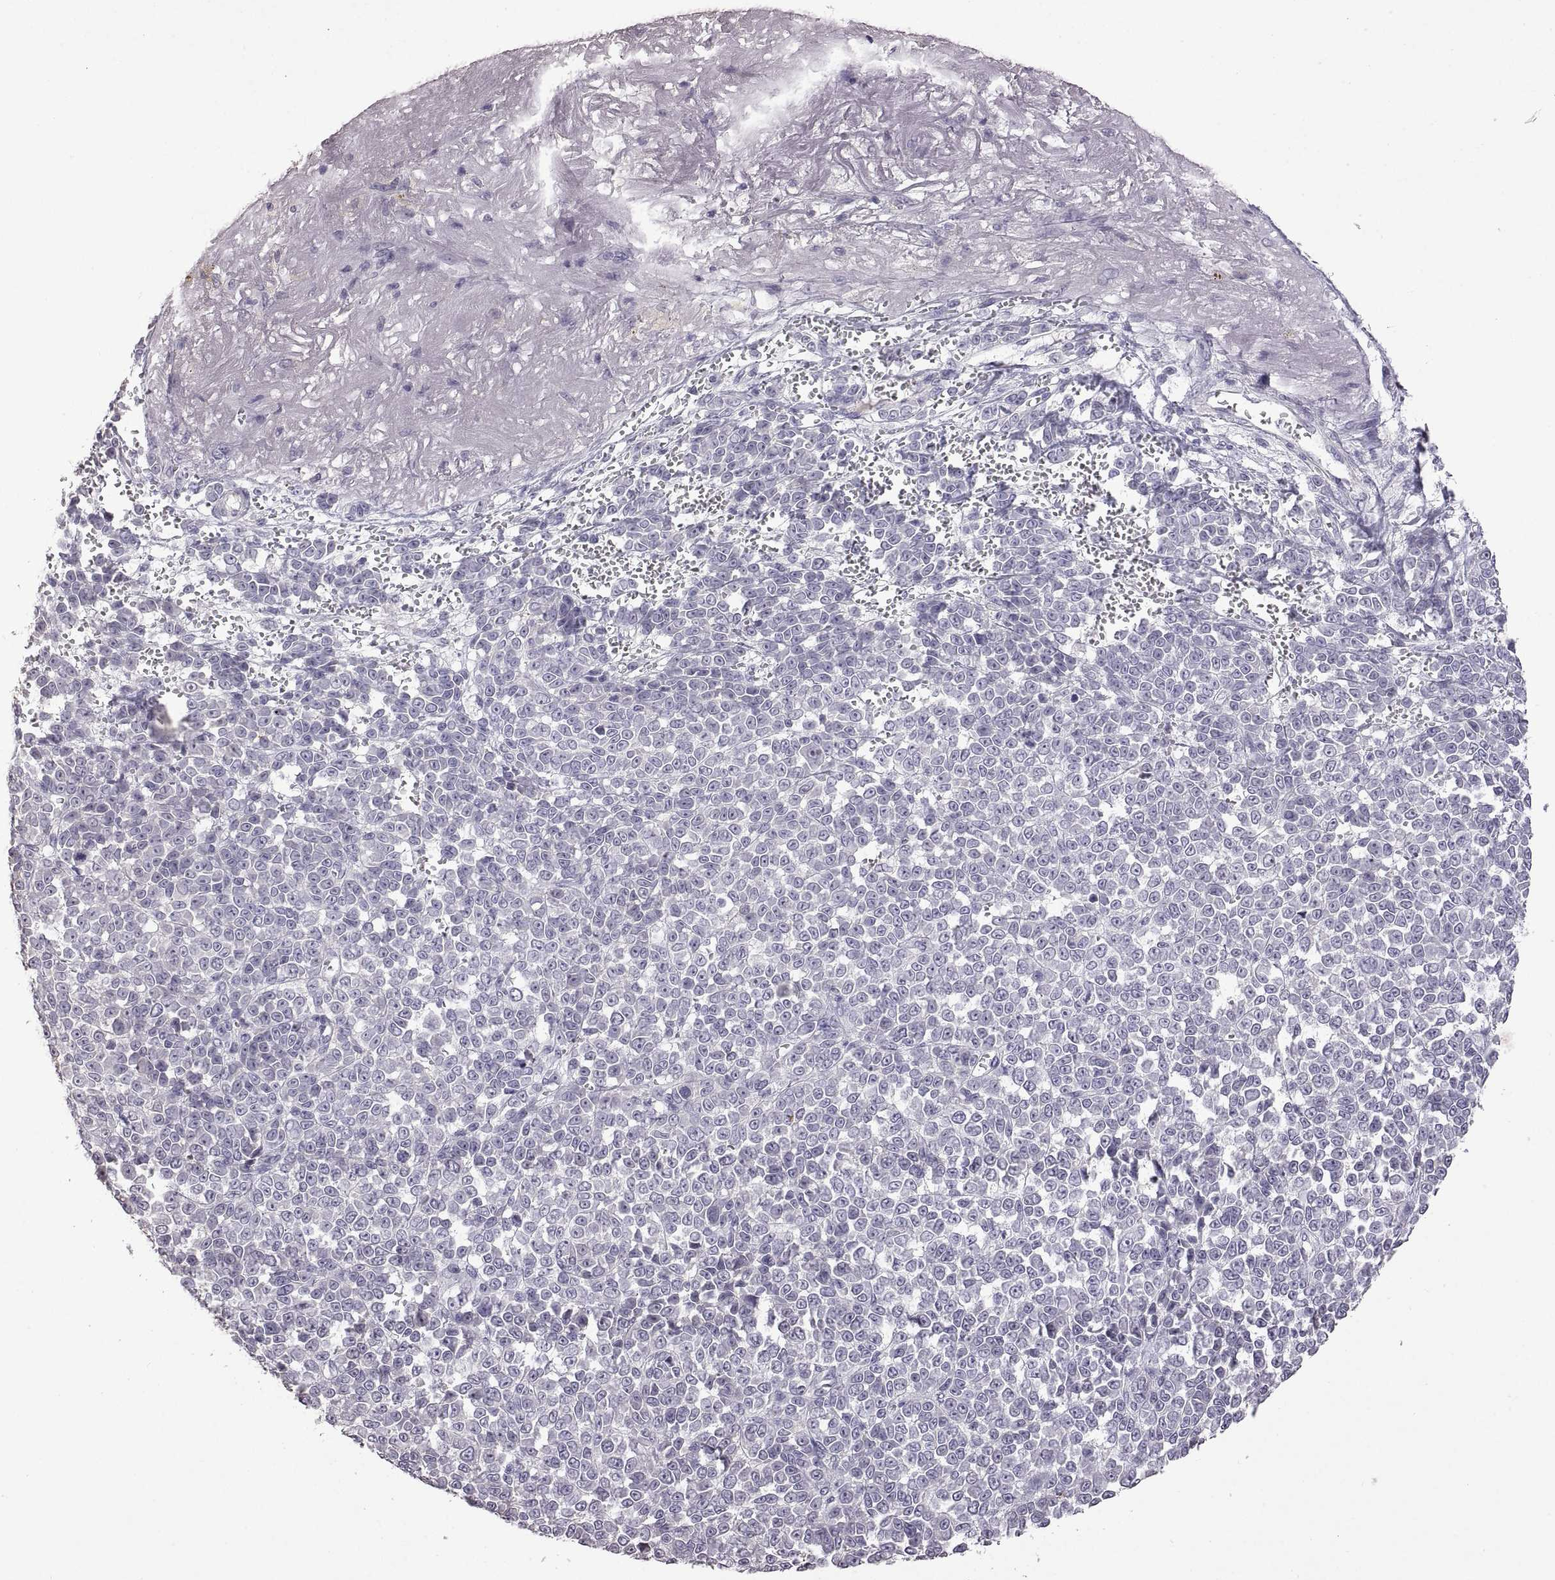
{"staining": {"intensity": "negative", "quantity": "none", "location": "none"}, "tissue": "melanoma", "cell_type": "Tumor cells", "image_type": "cancer", "snomed": [{"axis": "morphology", "description": "Malignant melanoma, NOS"}, {"axis": "topography", "description": "Skin"}], "caption": "Malignant melanoma was stained to show a protein in brown. There is no significant expression in tumor cells. The staining was performed using DAB to visualize the protein expression in brown, while the nuclei were stained in blue with hematoxylin (Magnification: 20x).", "gene": "DEFB136", "patient": {"sex": "female", "age": 95}}